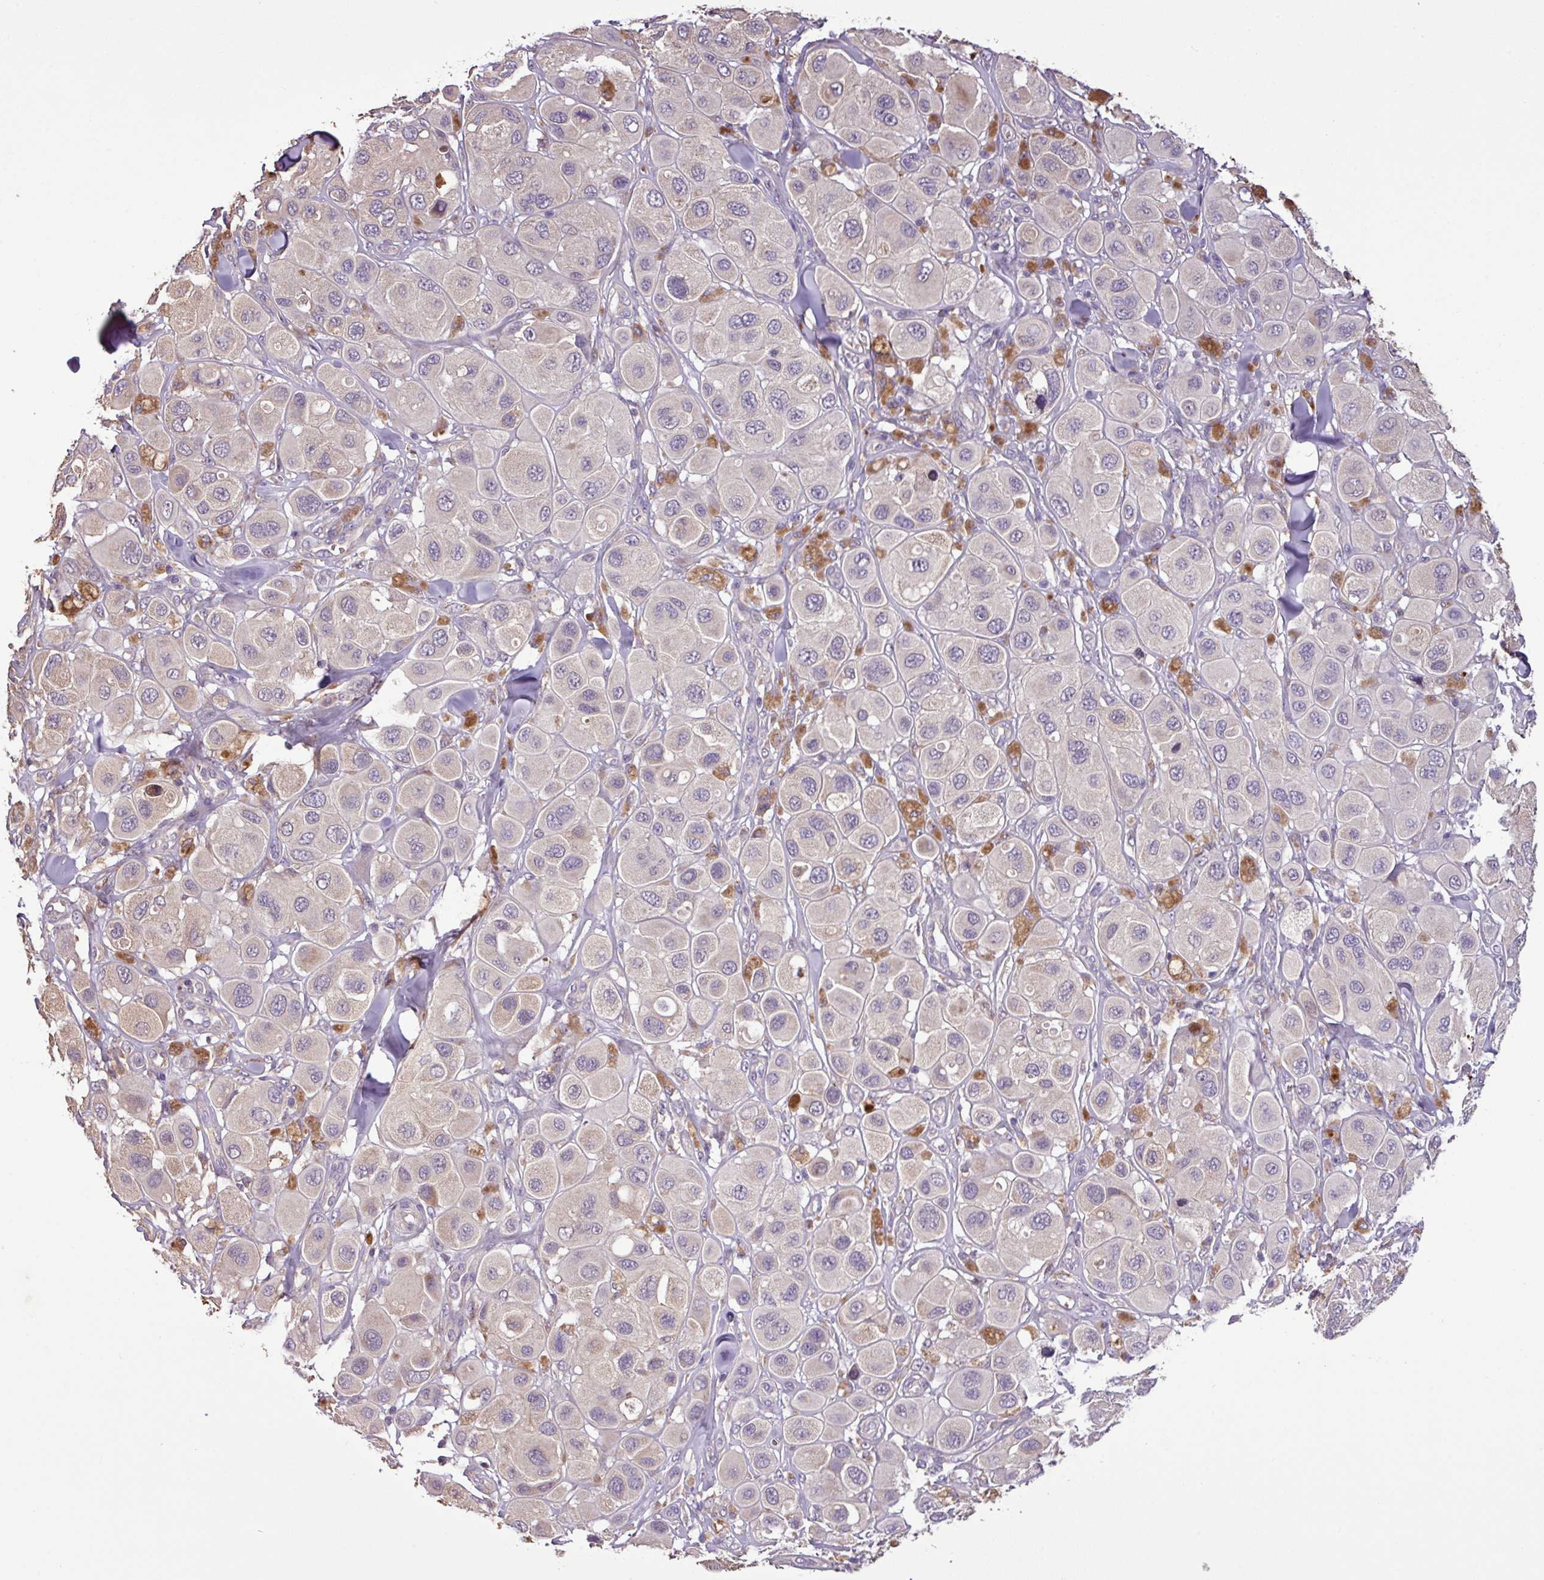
{"staining": {"intensity": "negative", "quantity": "none", "location": "none"}, "tissue": "melanoma", "cell_type": "Tumor cells", "image_type": "cancer", "snomed": [{"axis": "morphology", "description": "Malignant melanoma, Metastatic site"}, {"axis": "topography", "description": "Skin"}], "caption": "This is an immunohistochemistry (IHC) photomicrograph of human malignant melanoma (metastatic site). There is no expression in tumor cells.", "gene": "ZNF266", "patient": {"sex": "male", "age": 41}}